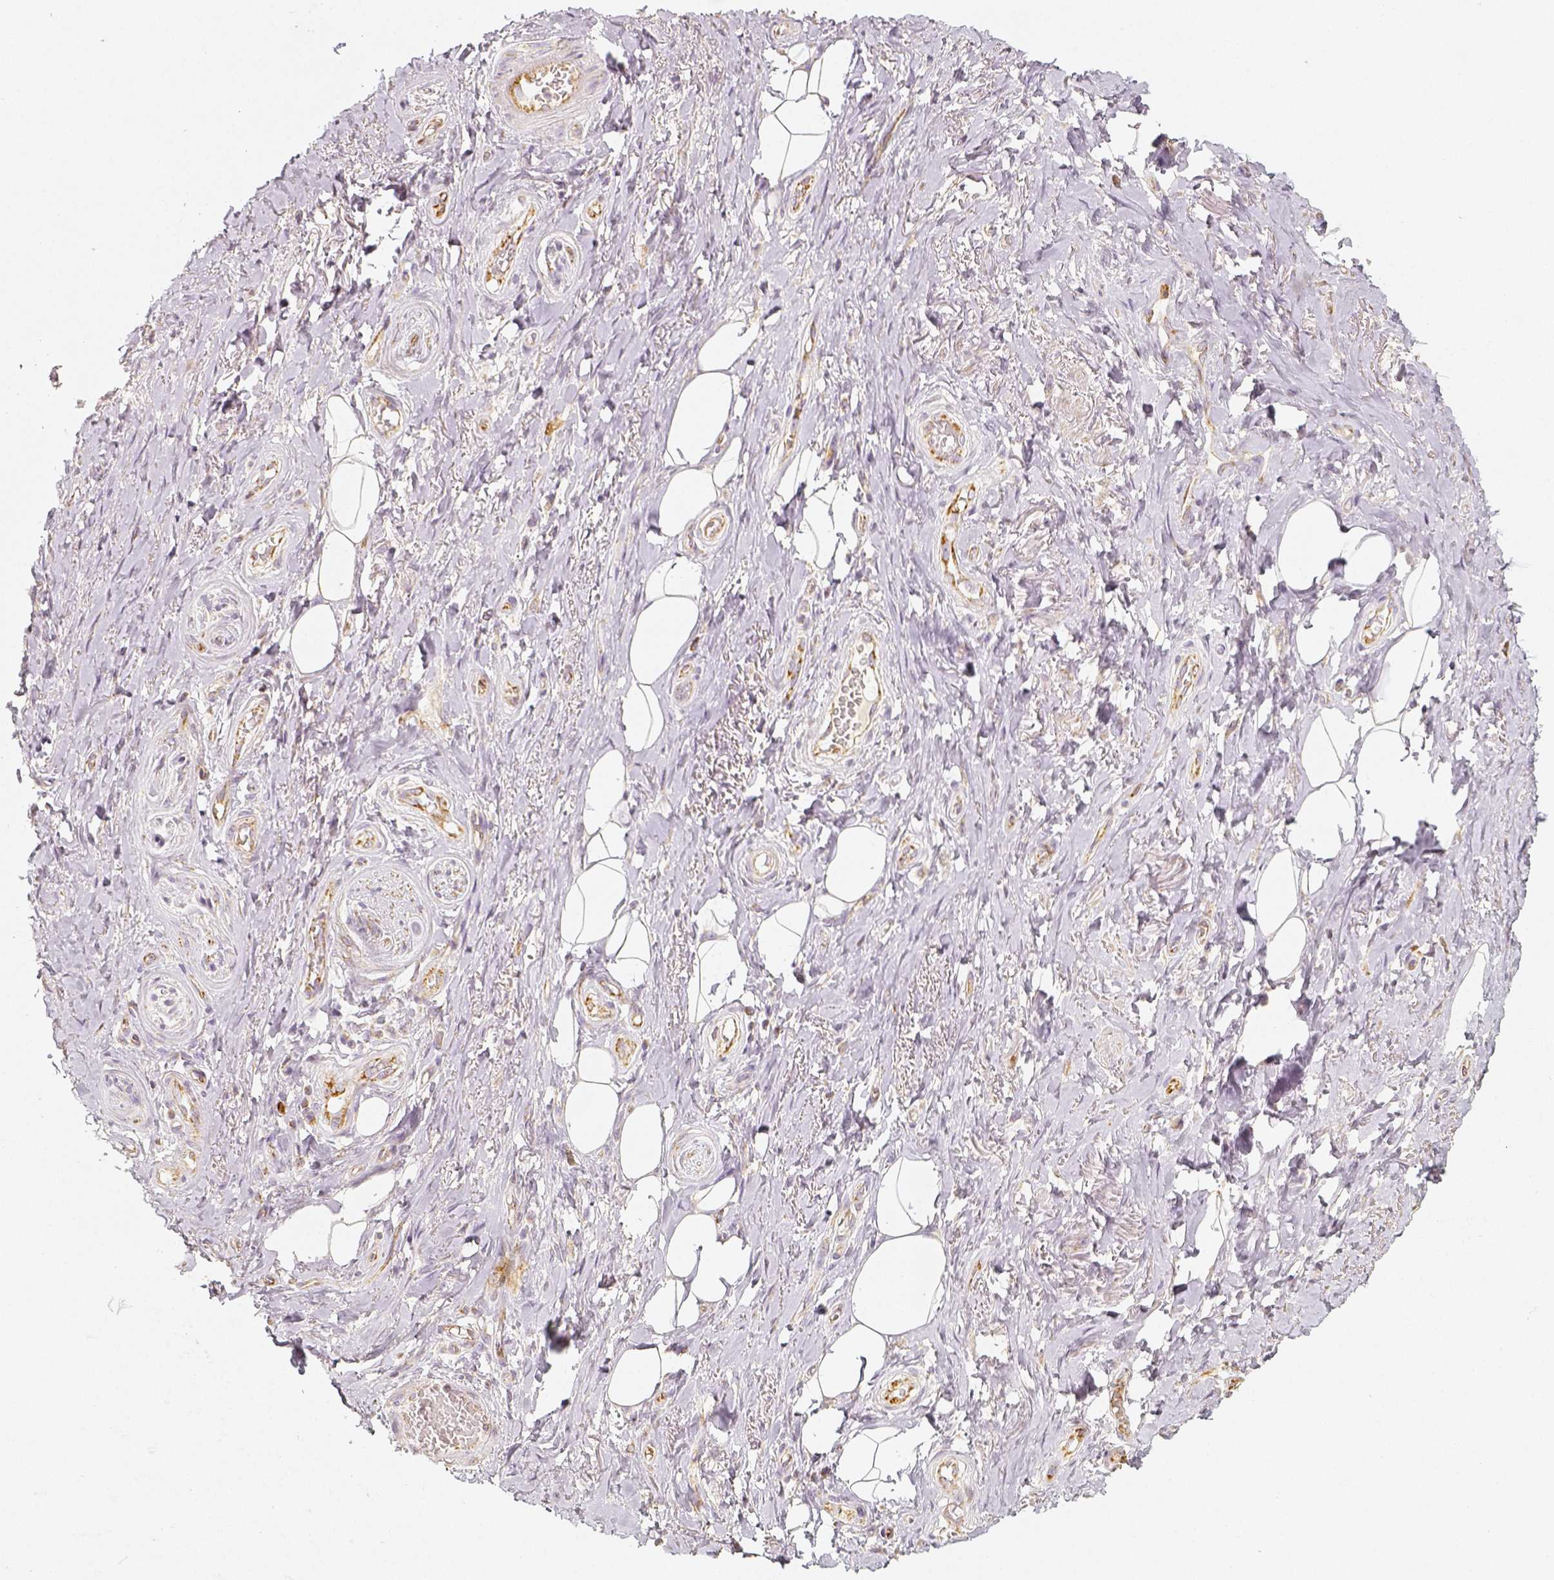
{"staining": {"intensity": "negative", "quantity": "none", "location": "none"}, "tissue": "adipose tissue", "cell_type": "Adipocytes", "image_type": "normal", "snomed": [{"axis": "morphology", "description": "Normal tissue, NOS"}, {"axis": "topography", "description": "Anal"}, {"axis": "topography", "description": "Peripheral nerve tissue"}], "caption": "DAB immunohistochemical staining of benign human adipose tissue exhibits no significant positivity in adipocytes. (DAB (3,3'-diaminobenzidine) IHC visualized using brightfield microscopy, high magnification).", "gene": "PGAM5", "patient": {"sex": "male", "age": 53}}